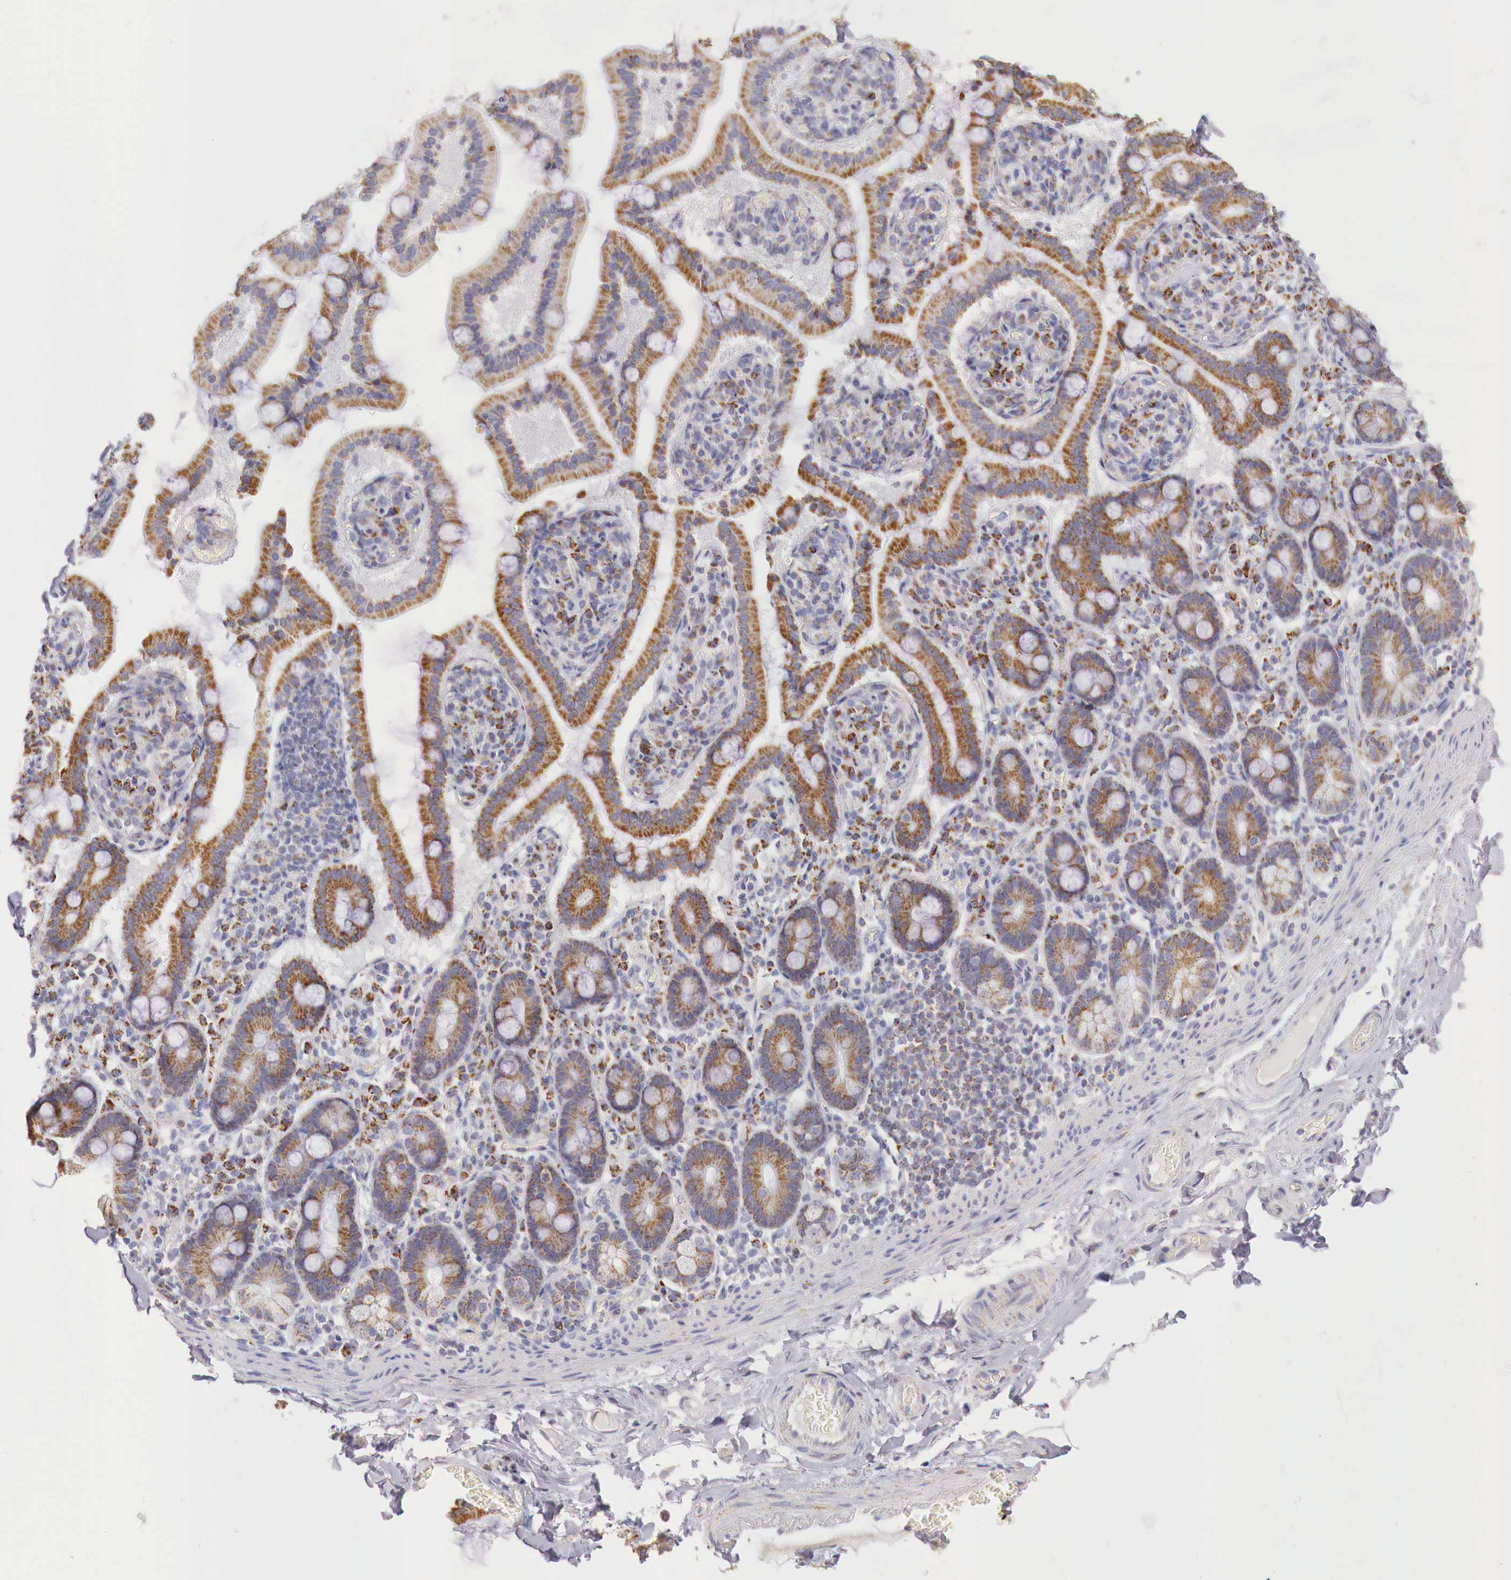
{"staining": {"intensity": "negative", "quantity": "none", "location": "none"}, "tissue": "adipose tissue", "cell_type": "Adipocytes", "image_type": "normal", "snomed": [{"axis": "morphology", "description": "Normal tissue, NOS"}, {"axis": "topography", "description": "Duodenum"}], "caption": "There is no significant staining in adipocytes of adipose tissue. (DAB IHC visualized using brightfield microscopy, high magnification).", "gene": "IDH3G", "patient": {"sex": "male", "age": 63}}